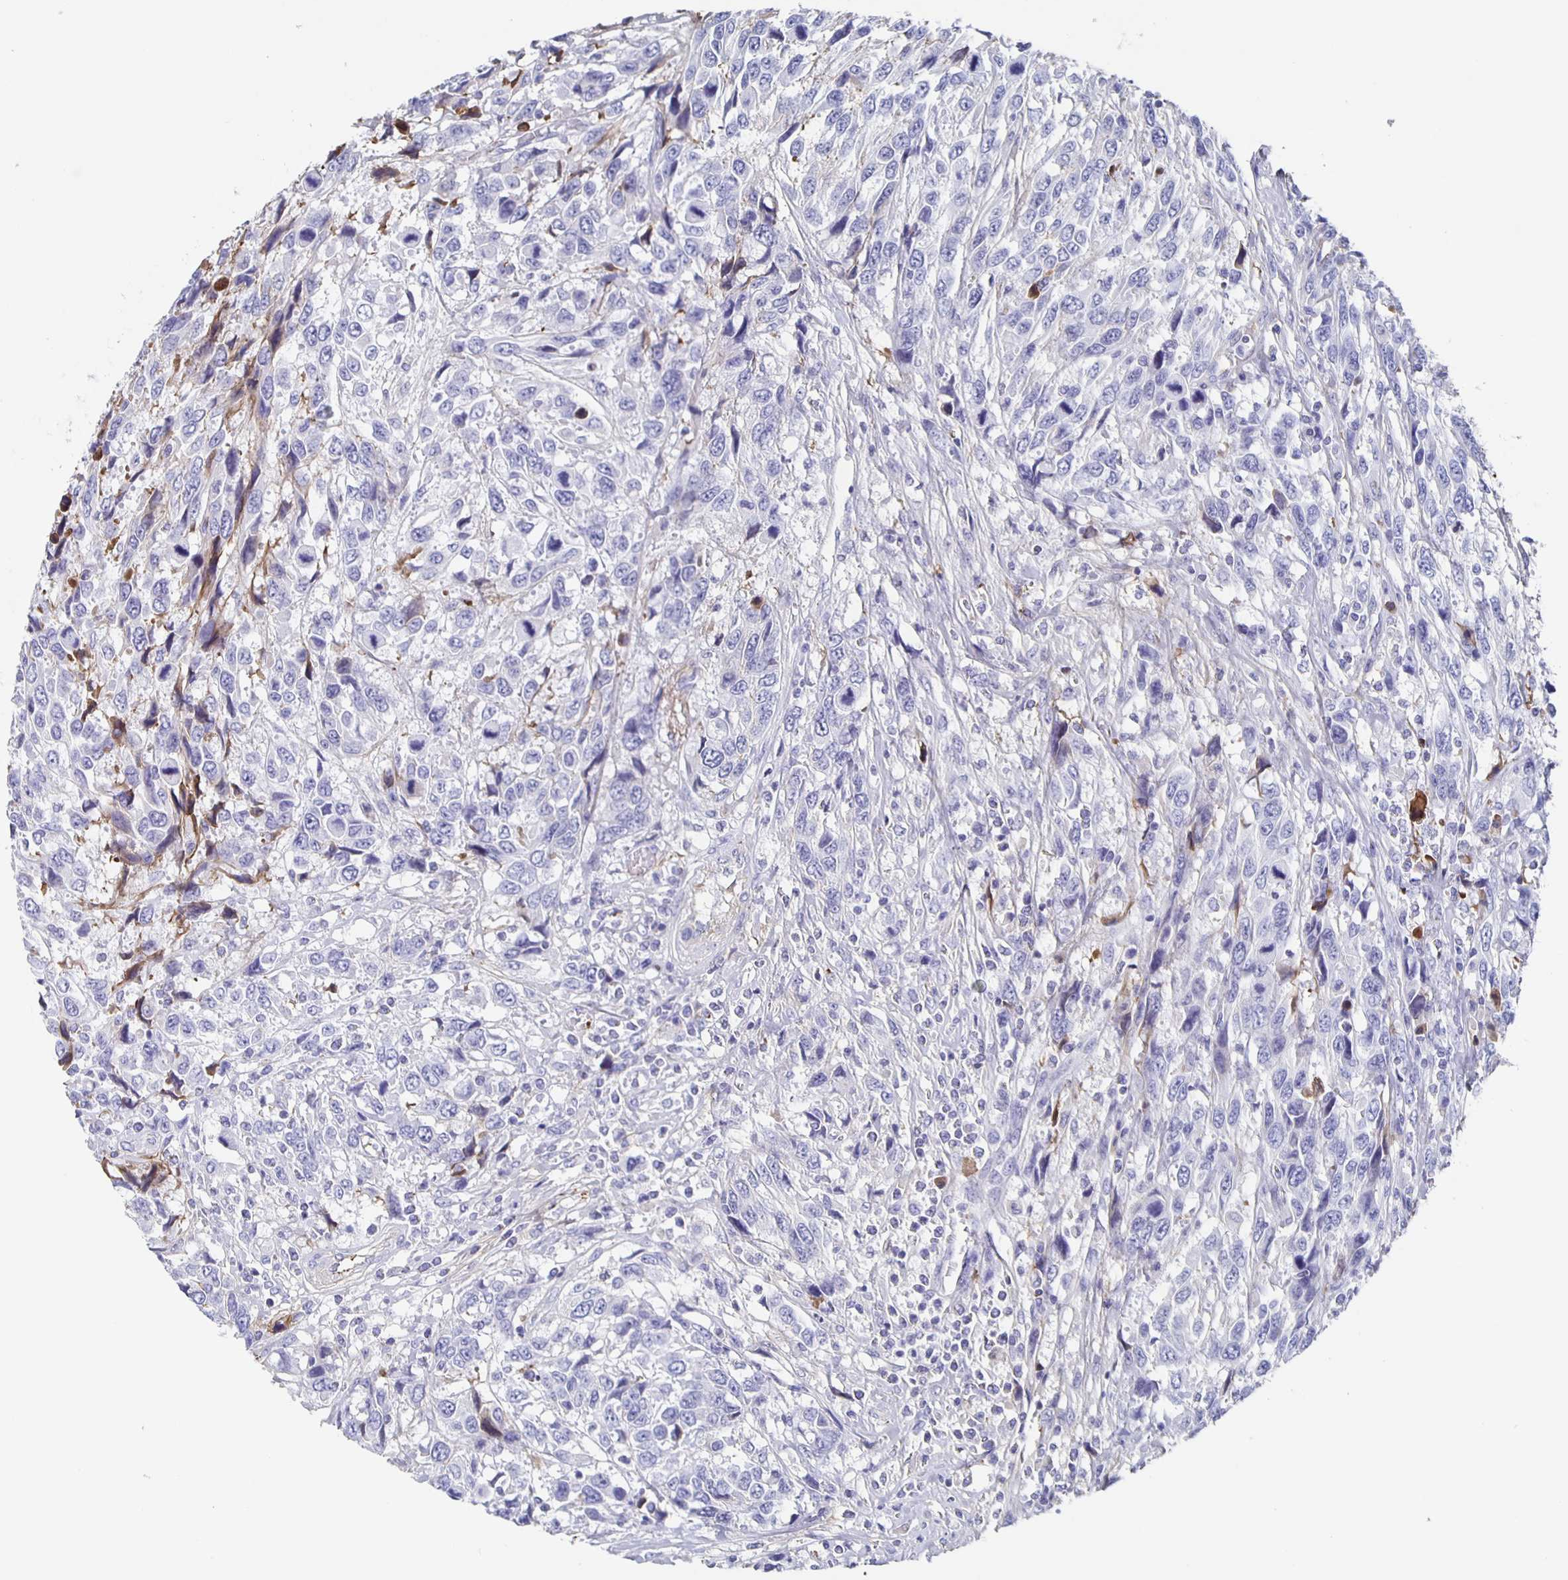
{"staining": {"intensity": "negative", "quantity": "none", "location": "none"}, "tissue": "urothelial cancer", "cell_type": "Tumor cells", "image_type": "cancer", "snomed": [{"axis": "morphology", "description": "Urothelial carcinoma, High grade"}, {"axis": "topography", "description": "Urinary bladder"}], "caption": "IHC photomicrograph of human urothelial carcinoma (high-grade) stained for a protein (brown), which shows no positivity in tumor cells. (DAB immunohistochemistry with hematoxylin counter stain).", "gene": "FGA", "patient": {"sex": "female", "age": 70}}